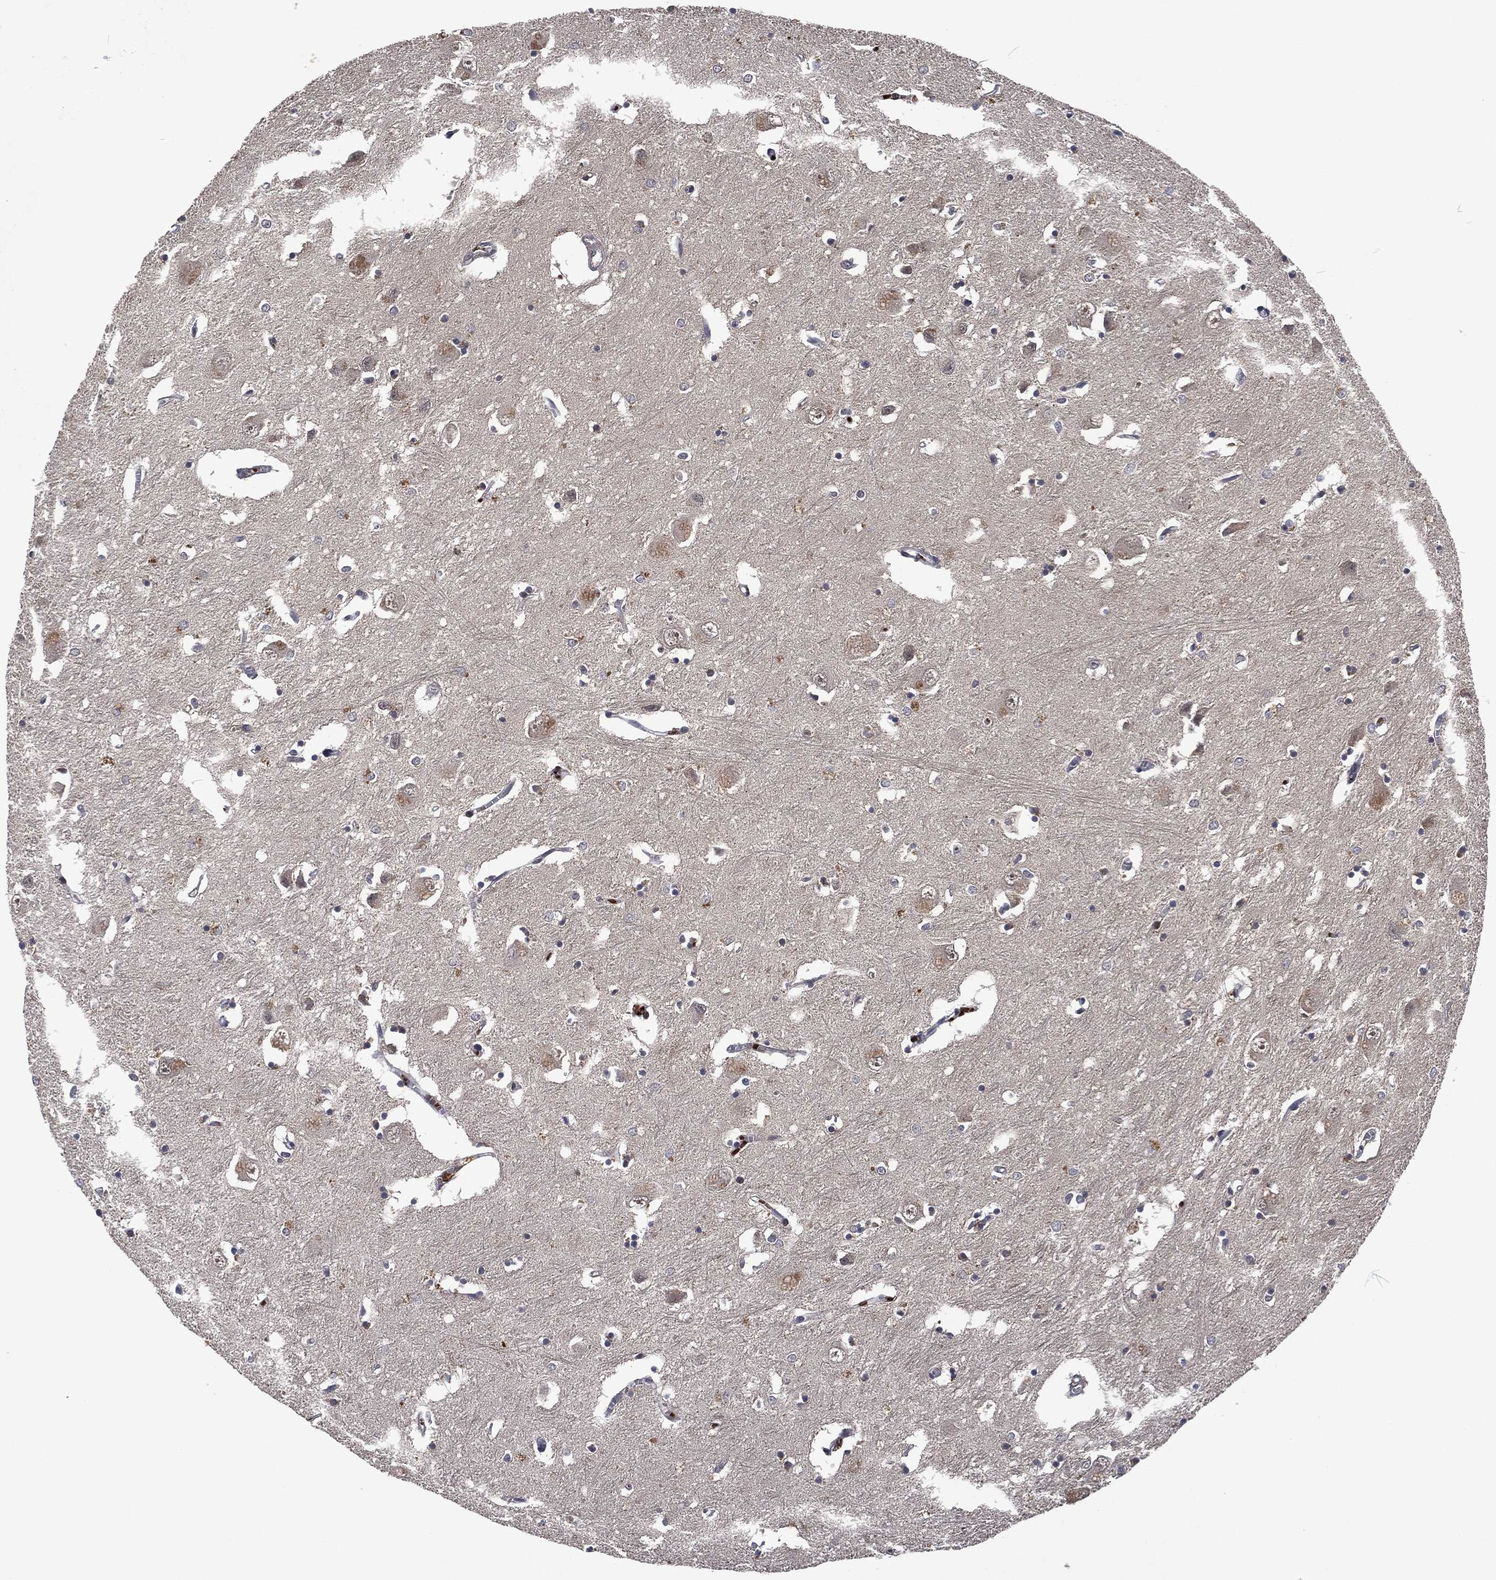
{"staining": {"intensity": "negative", "quantity": "none", "location": "none"}, "tissue": "caudate", "cell_type": "Glial cells", "image_type": "normal", "snomed": [{"axis": "morphology", "description": "Normal tissue, NOS"}, {"axis": "topography", "description": "Lateral ventricle wall"}], "caption": "Caudate stained for a protein using immunohistochemistry demonstrates no expression glial cells.", "gene": "EGFR", "patient": {"sex": "male", "age": 54}}